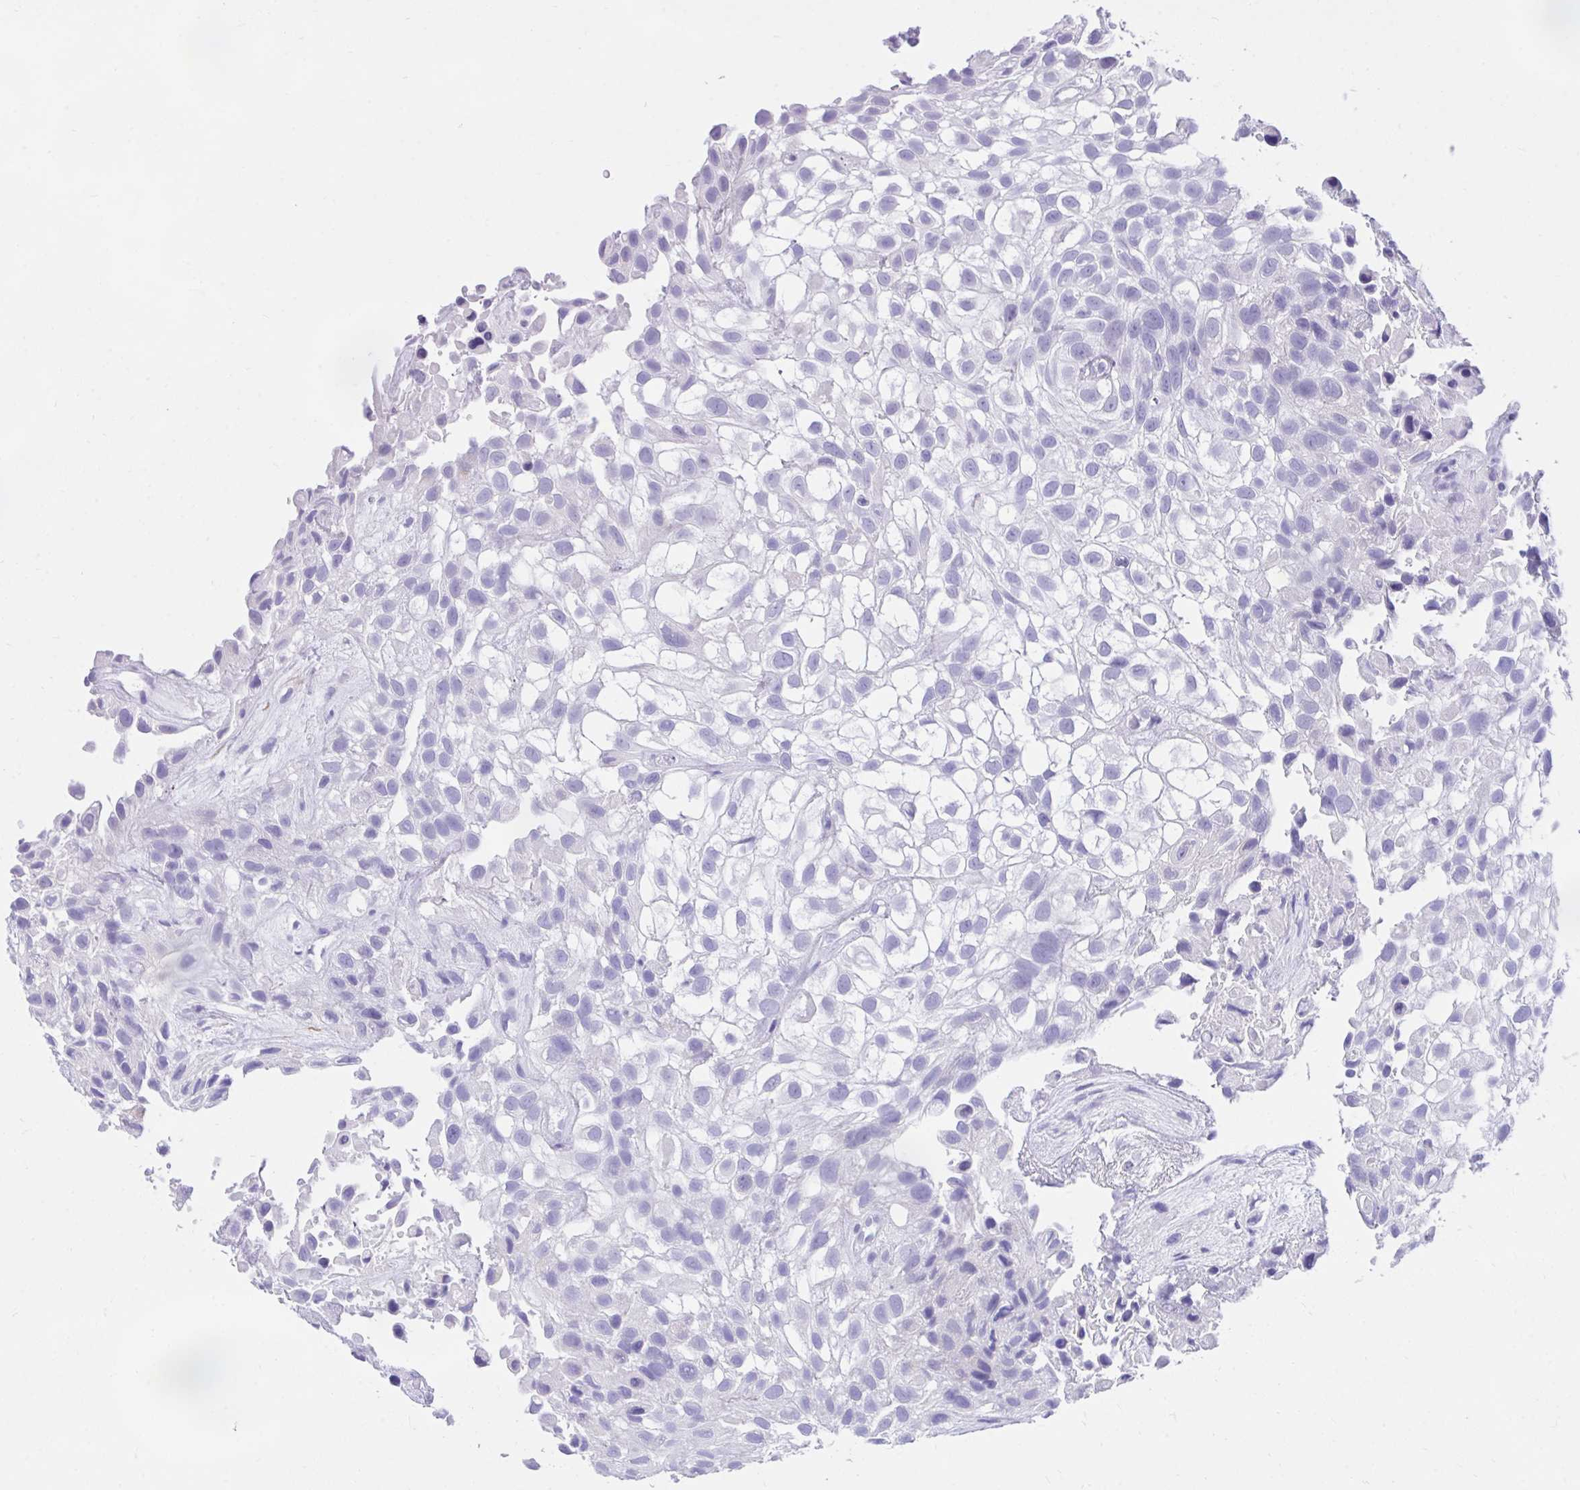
{"staining": {"intensity": "negative", "quantity": "none", "location": "none"}, "tissue": "urothelial cancer", "cell_type": "Tumor cells", "image_type": "cancer", "snomed": [{"axis": "morphology", "description": "Urothelial carcinoma, High grade"}, {"axis": "topography", "description": "Urinary bladder"}], "caption": "Urothelial carcinoma (high-grade) was stained to show a protein in brown. There is no significant positivity in tumor cells. (Brightfield microscopy of DAB immunohistochemistry at high magnification).", "gene": "KCNN4", "patient": {"sex": "male", "age": 56}}